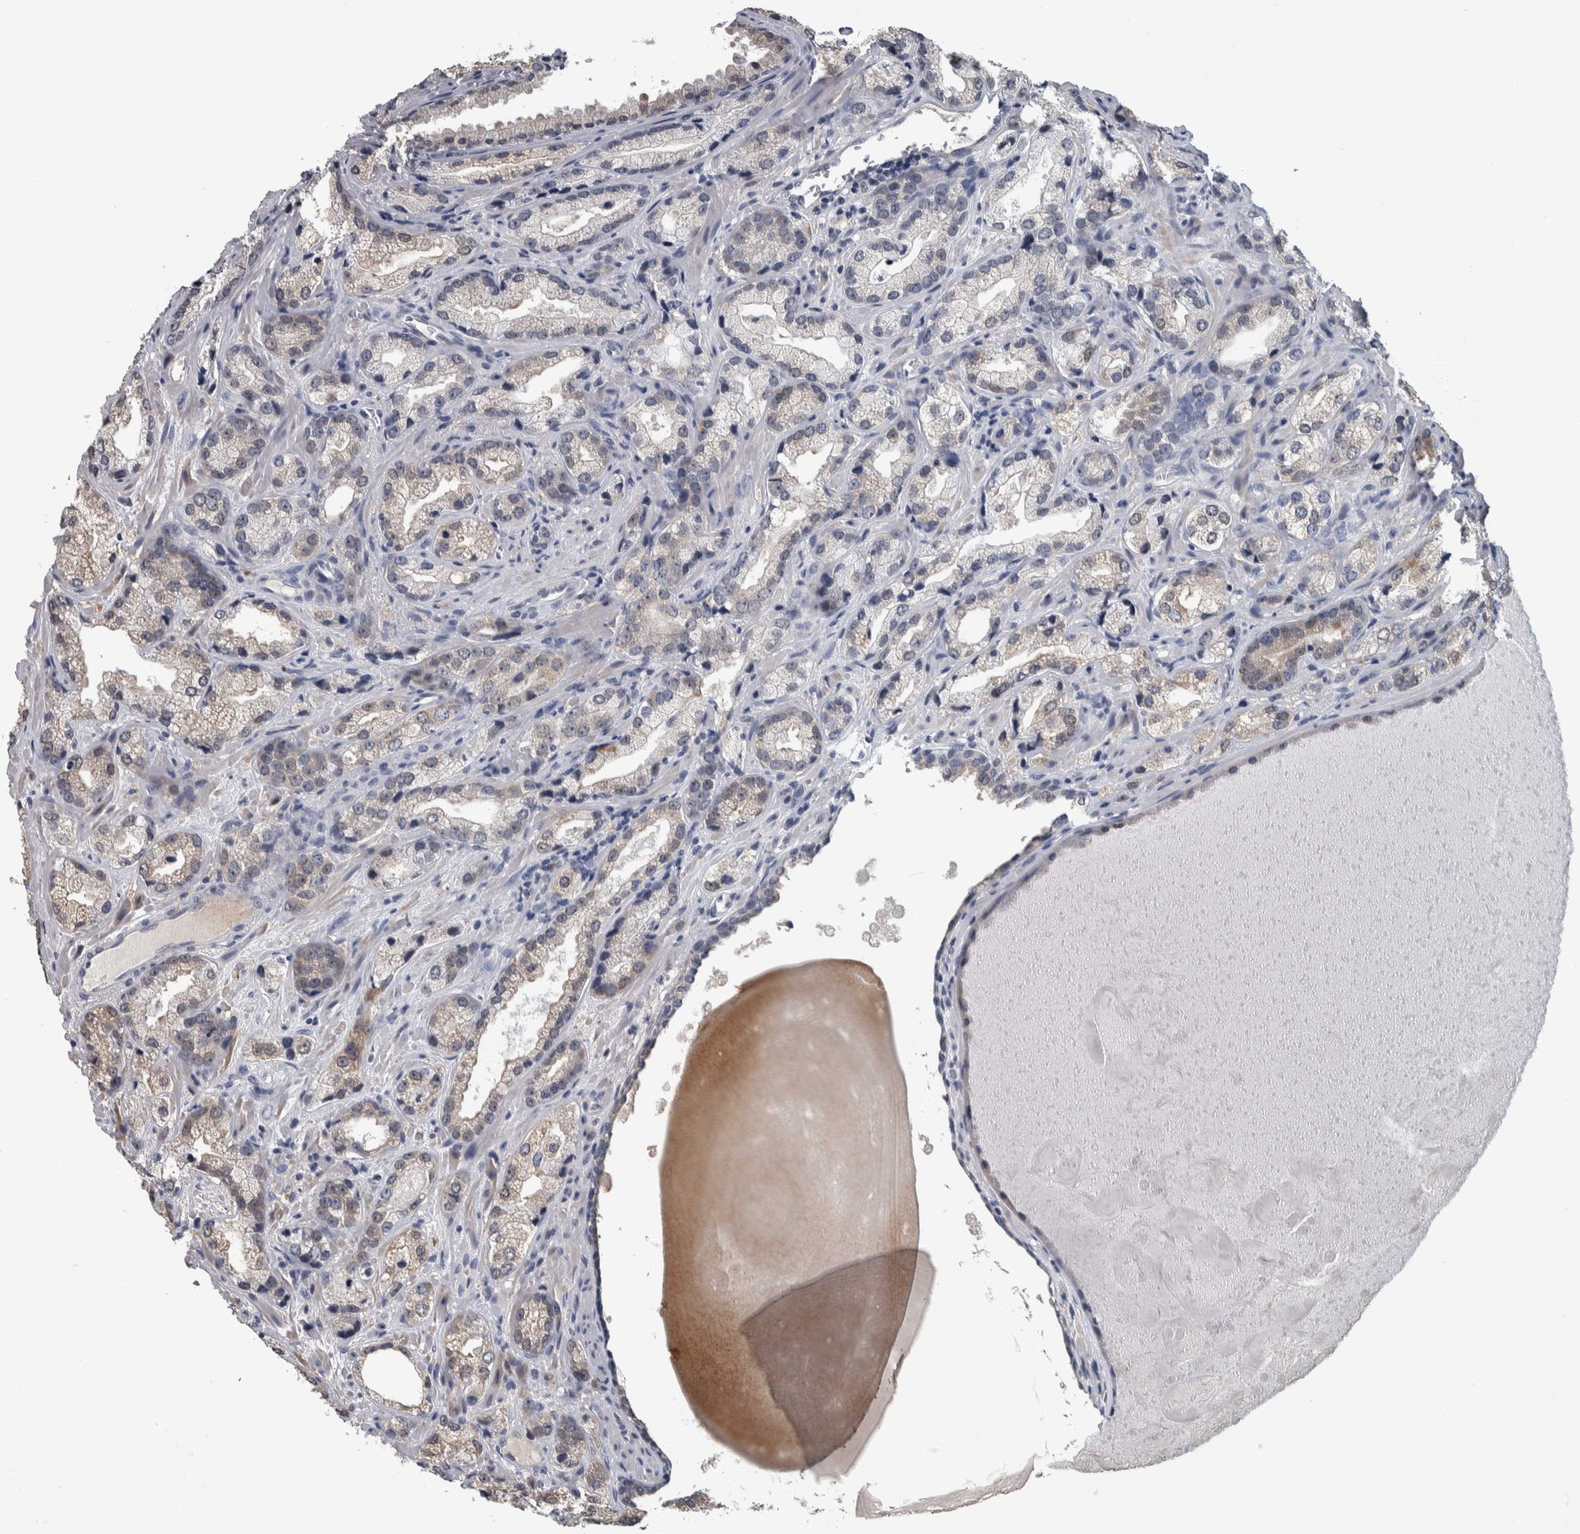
{"staining": {"intensity": "weak", "quantity": "<25%", "location": "cytoplasmic/membranous"}, "tissue": "prostate cancer", "cell_type": "Tumor cells", "image_type": "cancer", "snomed": [{"axis": "morphology", "description": "Adenocarcinoma, High grade"}, {"axis": "topography", "description": "Prostate"}], "caption": "Immunohistochemistry (IHC) image of neoplastic tissue: high-grade adenocarcinoma (prostate) stained with DAB demonstrates no significant protein staining in tumor cells.", "gene": "CAVIN4", "patient": {"sex": "male", "age": 63}}